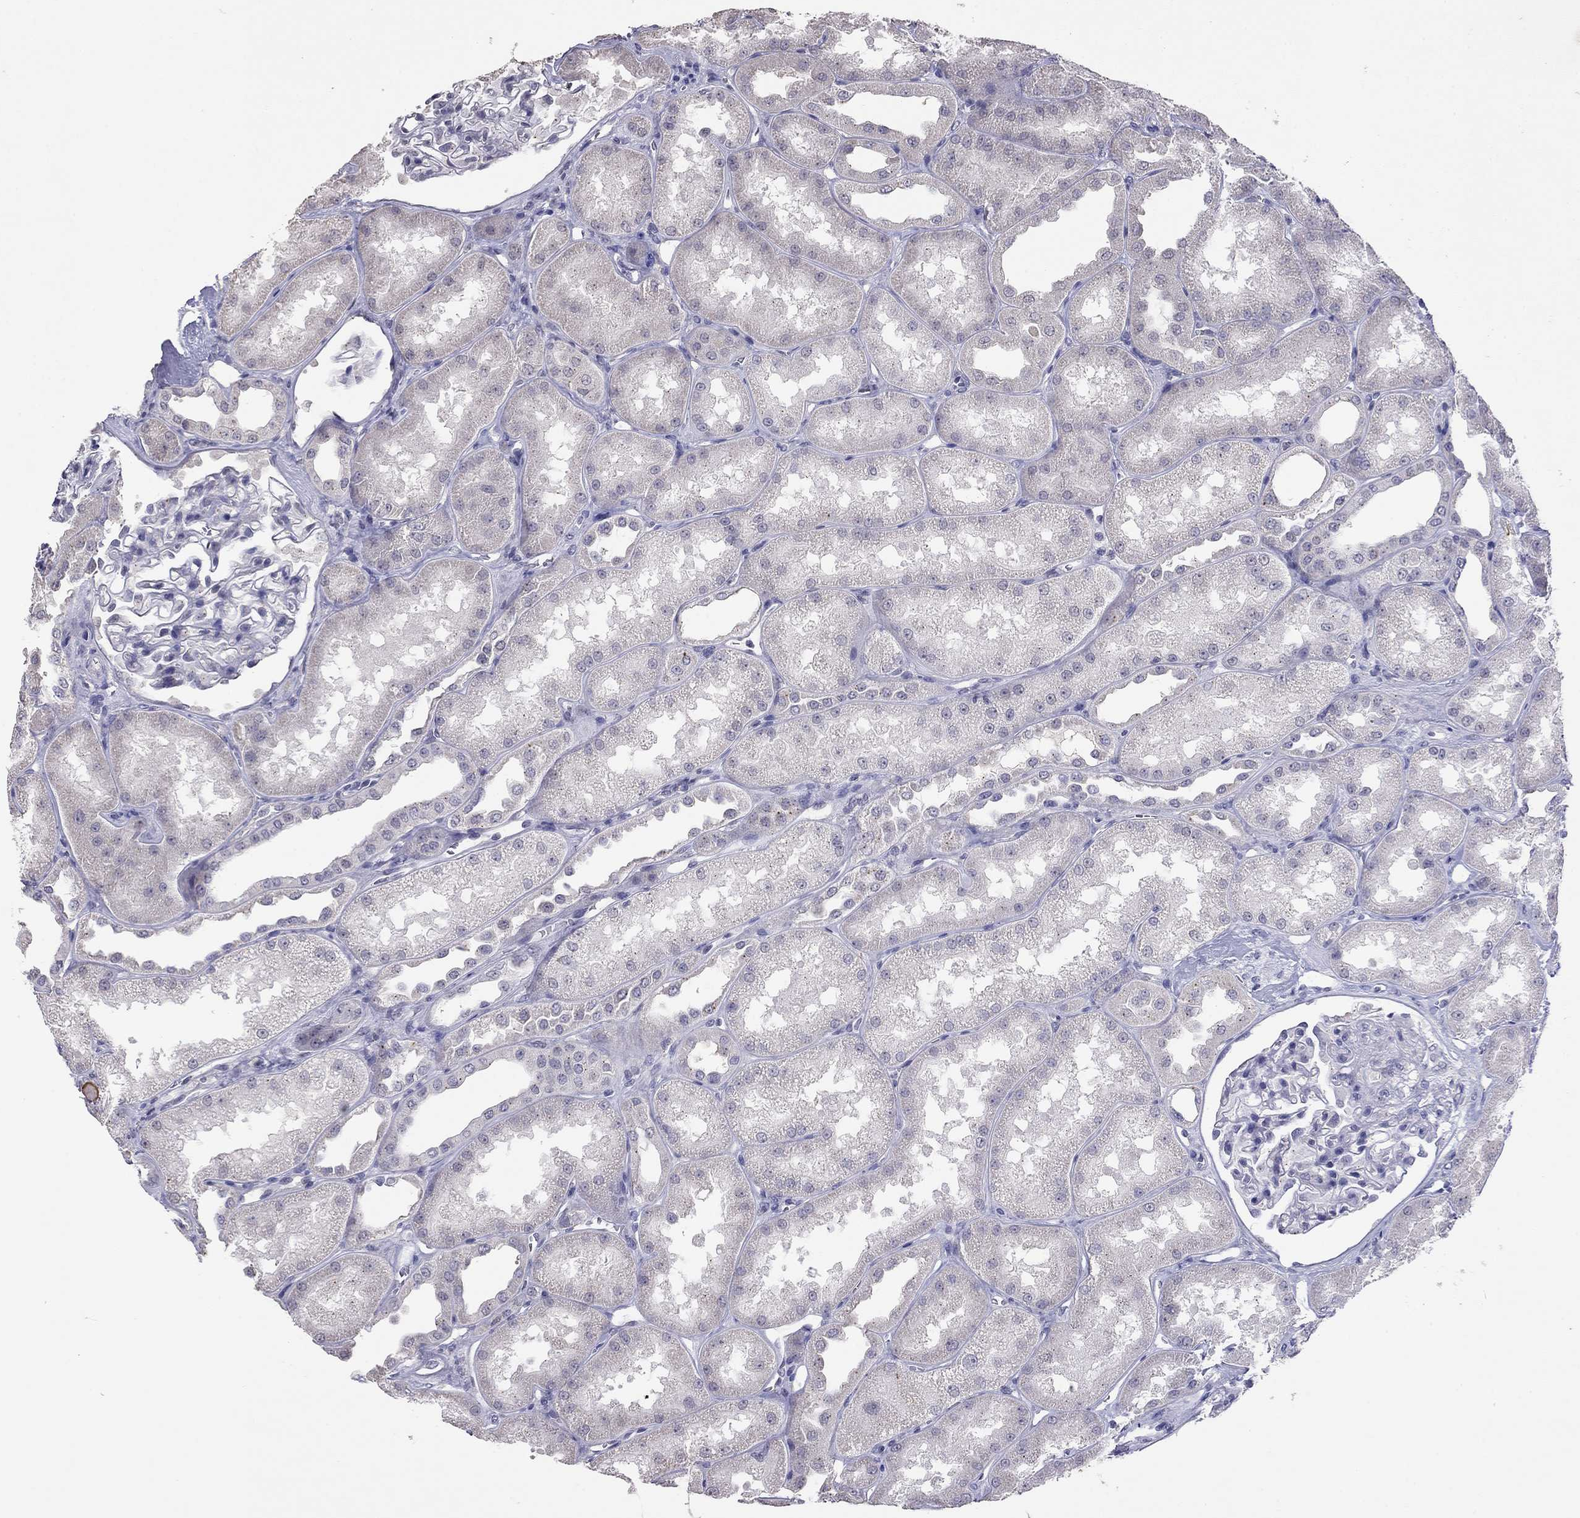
{"staining": {"intensity": "negative", "quantity": "none", "location": "none"}, "tissue": "kidney", "cell_type": "Cells in glomeruli", "image_type": "normal", "snomed": [{"axis": "morphology", "description": "Normal tissue, NOS"}, {"axis": "topography", "description": "Kidney"}], "caption": "The micrograph displays no significant staining in cells in glomeruli of kidney.", "gene": "WNK3", "patient": {"sex": "male", "age": 61}}